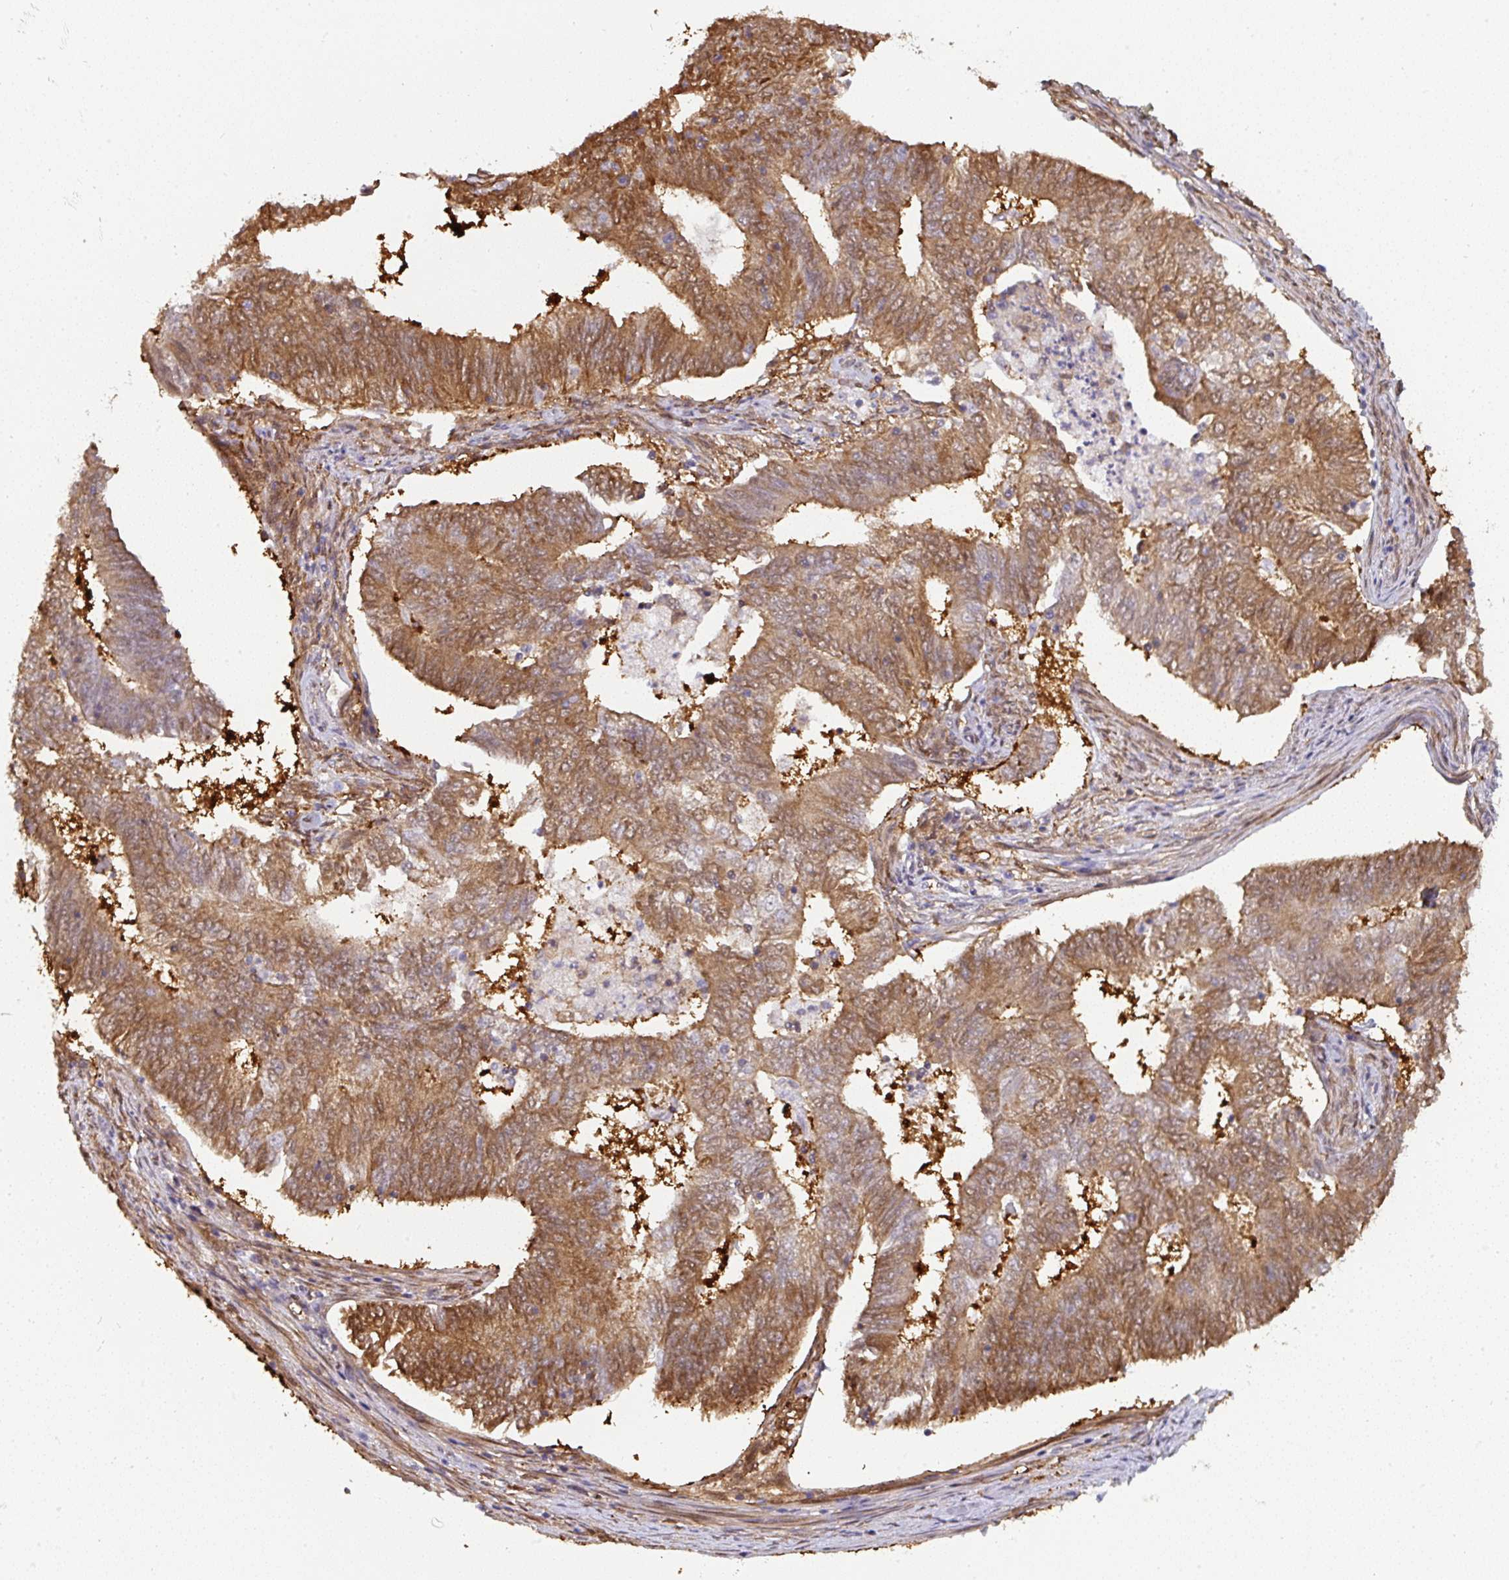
{"staining": {"intensity": "moderate", "quantity": ">75%", "location": "cytoplasmic/membranous"}, "tissue": "endometrial cancer", "cell_type": "Tumor cells", "image_type": "cancer", "snomed": [{"axis": "morphology", "description": "Adenocarcinoma, NOS"}, {"axis": "topography", "description": "Endometrium"}], "caption": "IHC image of neoplastic tissue: endometrial adenocarcinoma stained using IHC reveals medium levels of moderate protein expression localized specifically in the cytoplasmic/membranous of tumor cells, appearing as a cytoplasmic/membranous brown color.", "gene": "ST13", "patient": {"sex": "female", "age": 62}}